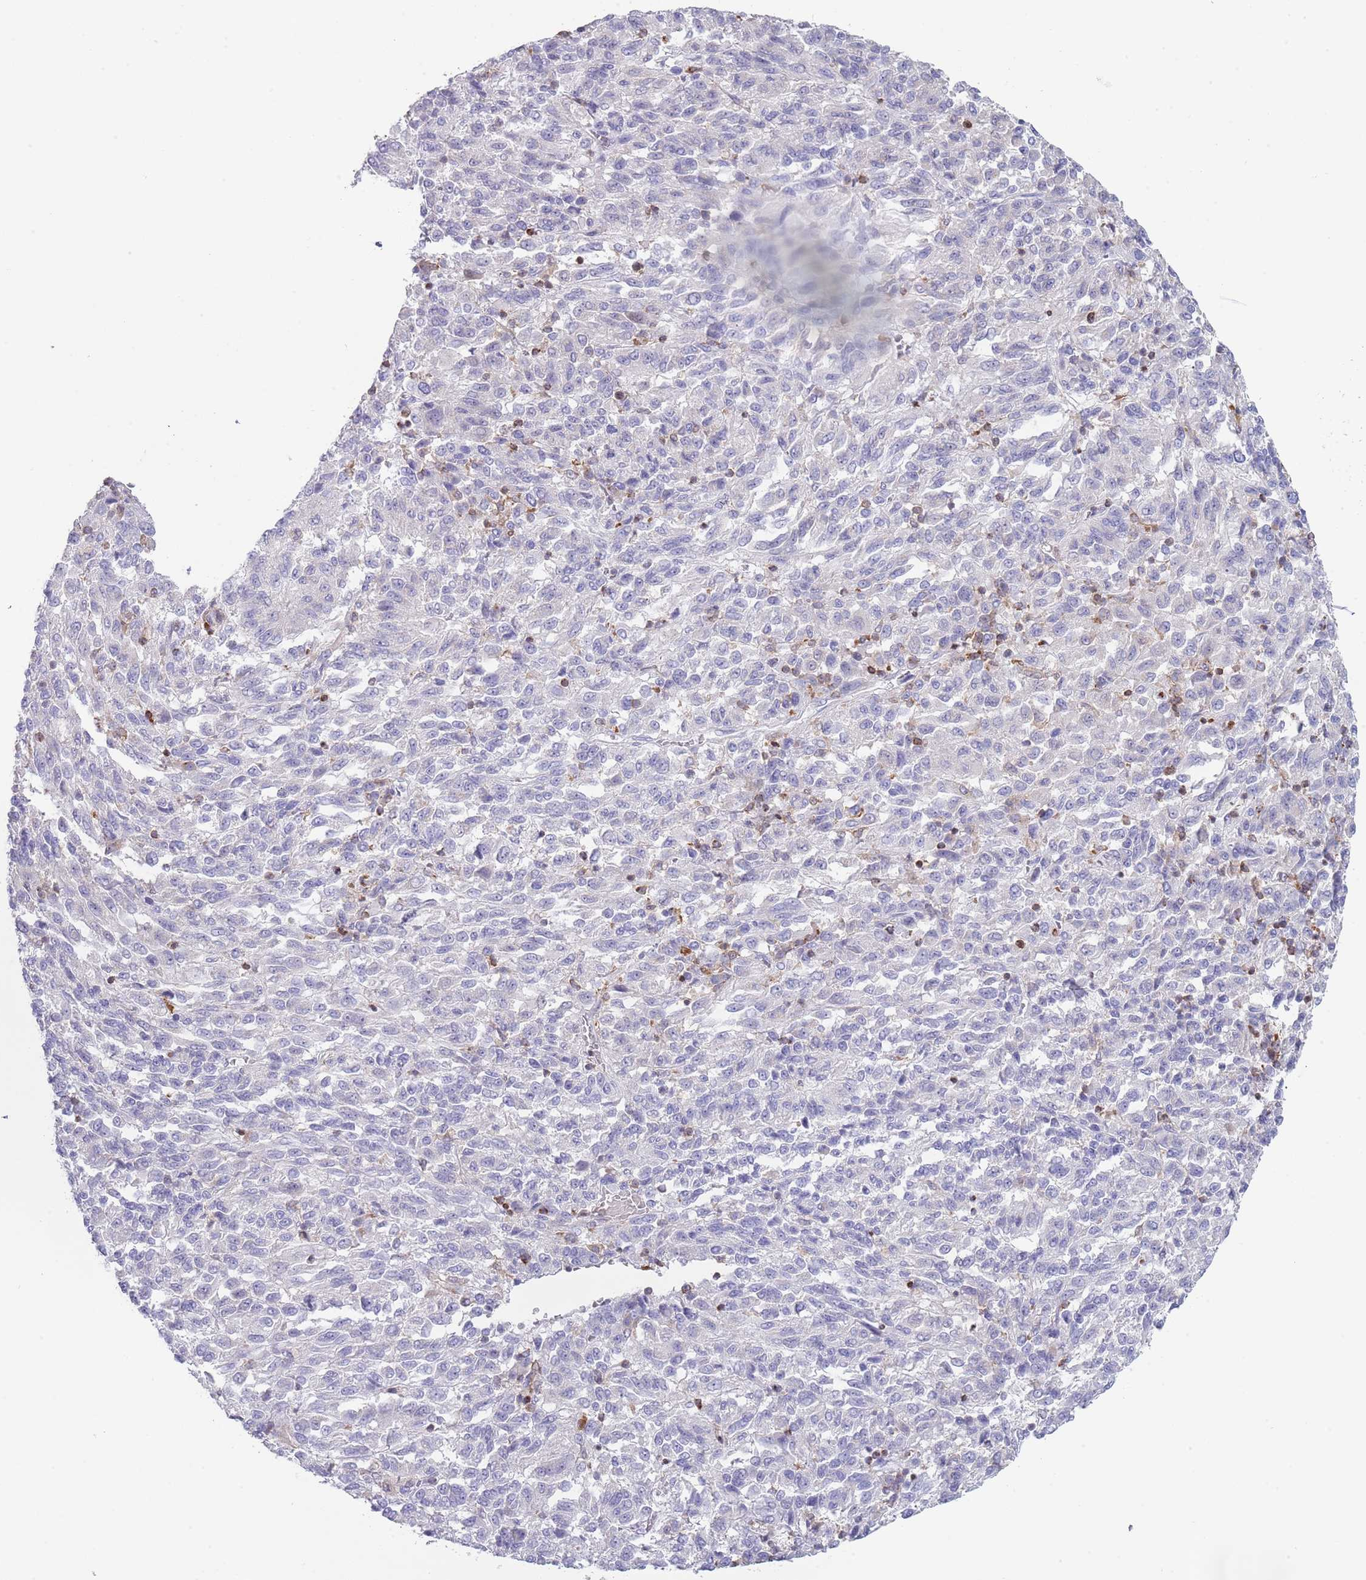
{"staining": {"intensity": "negative", "quantity": "none", "location": "none"}, "tissue": "melanoma", "cell_type": "Tumor cells", "image_type": "cancer", "snomed": [{"axis": "morphology", "description": "Malignant melanoma, Metastatic site"}, {"axis": "topography", "description": "Lung"}], "caption": "Immunohistochemistry image of neoplastic tissue: melanoma stained with DAB exhibits no significant protein staining in tumor cells.", "gene": "LPXN", "patient": {"sex": "male", "age": 64}}